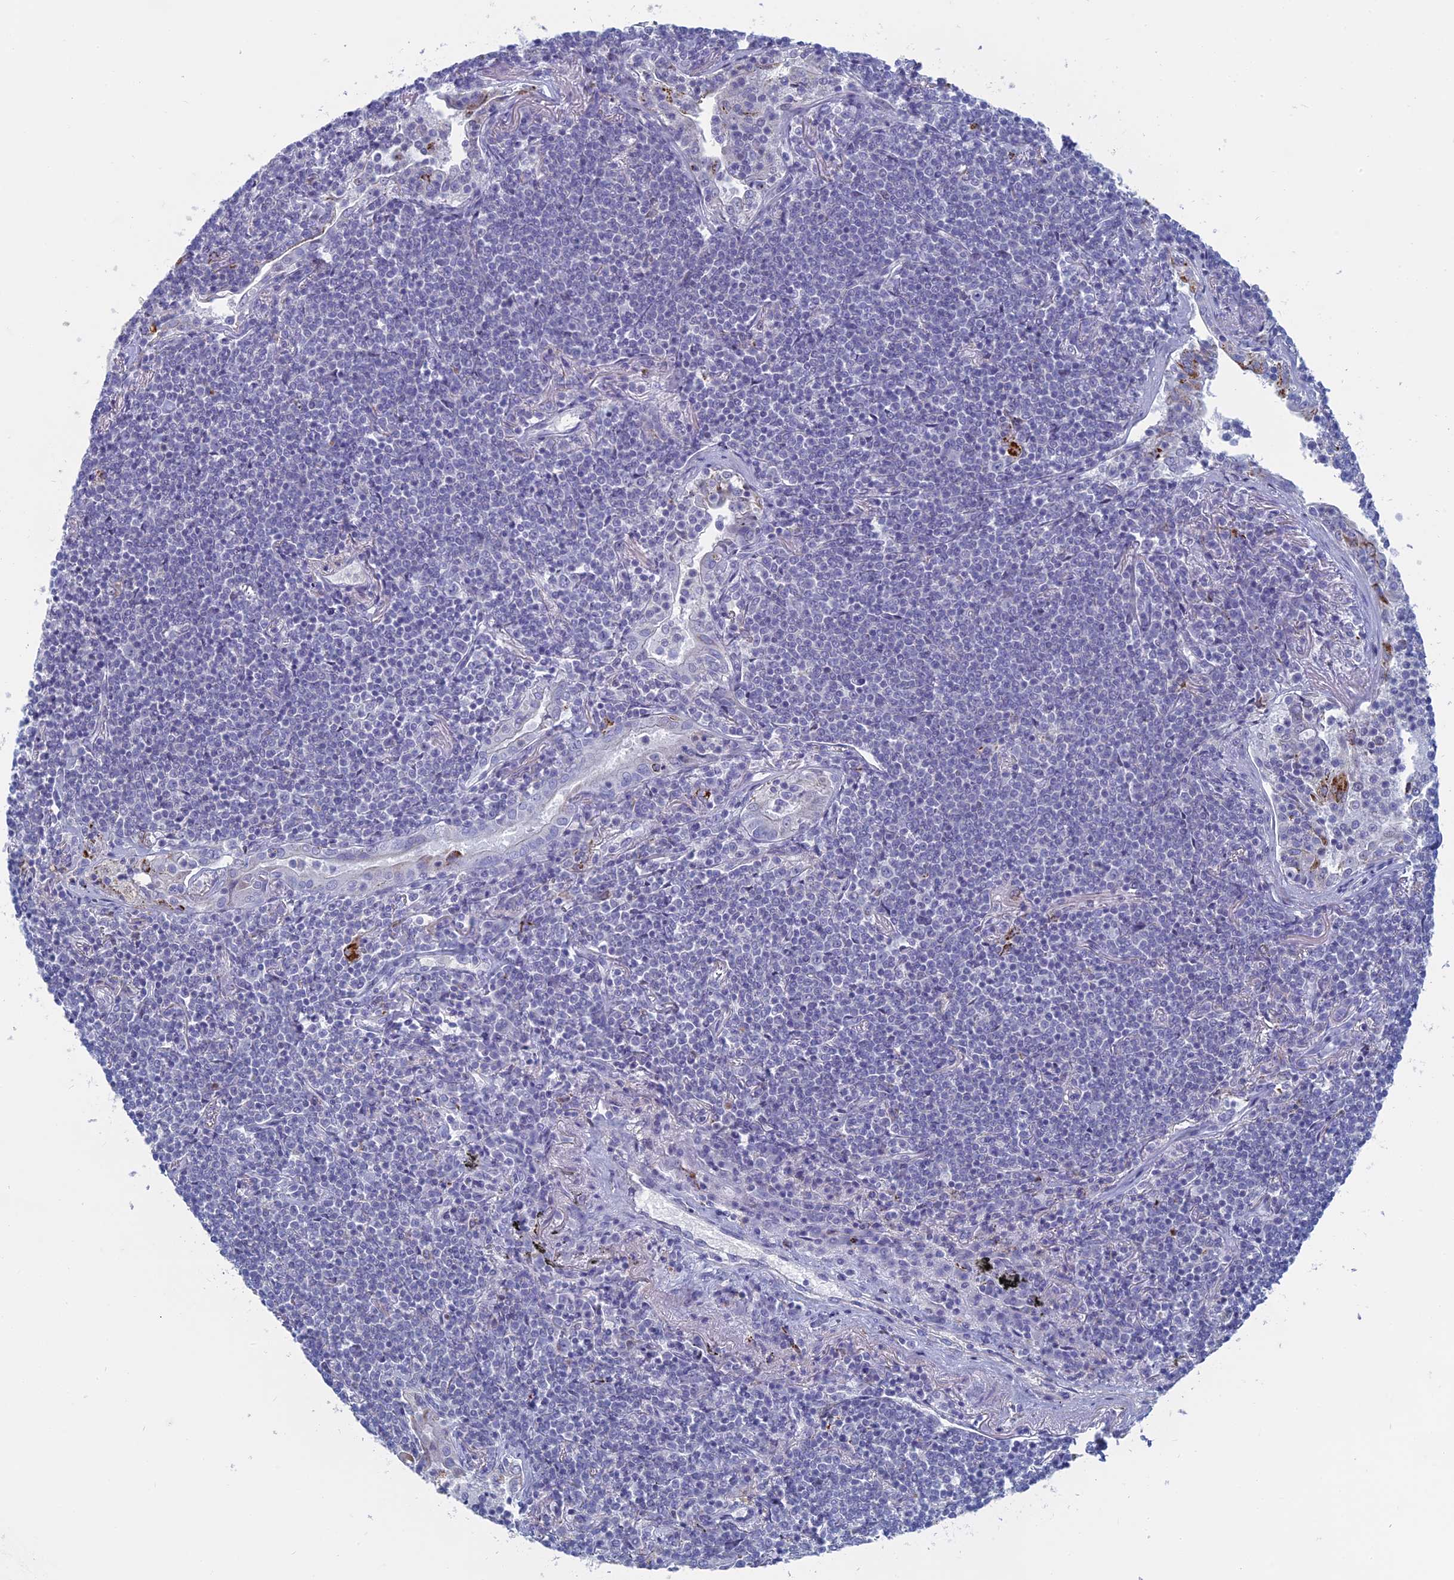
{"staining": {"intensity": "negative", "quantity": "none", "location": "none"}, "tissue": "lymphoma", "cell_type": "Tumor cells", "image_type": "cancer", "snomed": [{"axis": "morphology", "description": "Malignant lymphoma, non-Hodgkin's type, Low grade"}, {"axis": "topography", "description": "Lung"}], "caption": "IHC photomicrograph of neoplastic tissue: human lymphoma stained with DAB (3,3'-diaminobenzidine) reveals no significant protein positivity in tumor cells.", "gene": "ALMS1", "patient": {"sex": "female", "age": 71}}